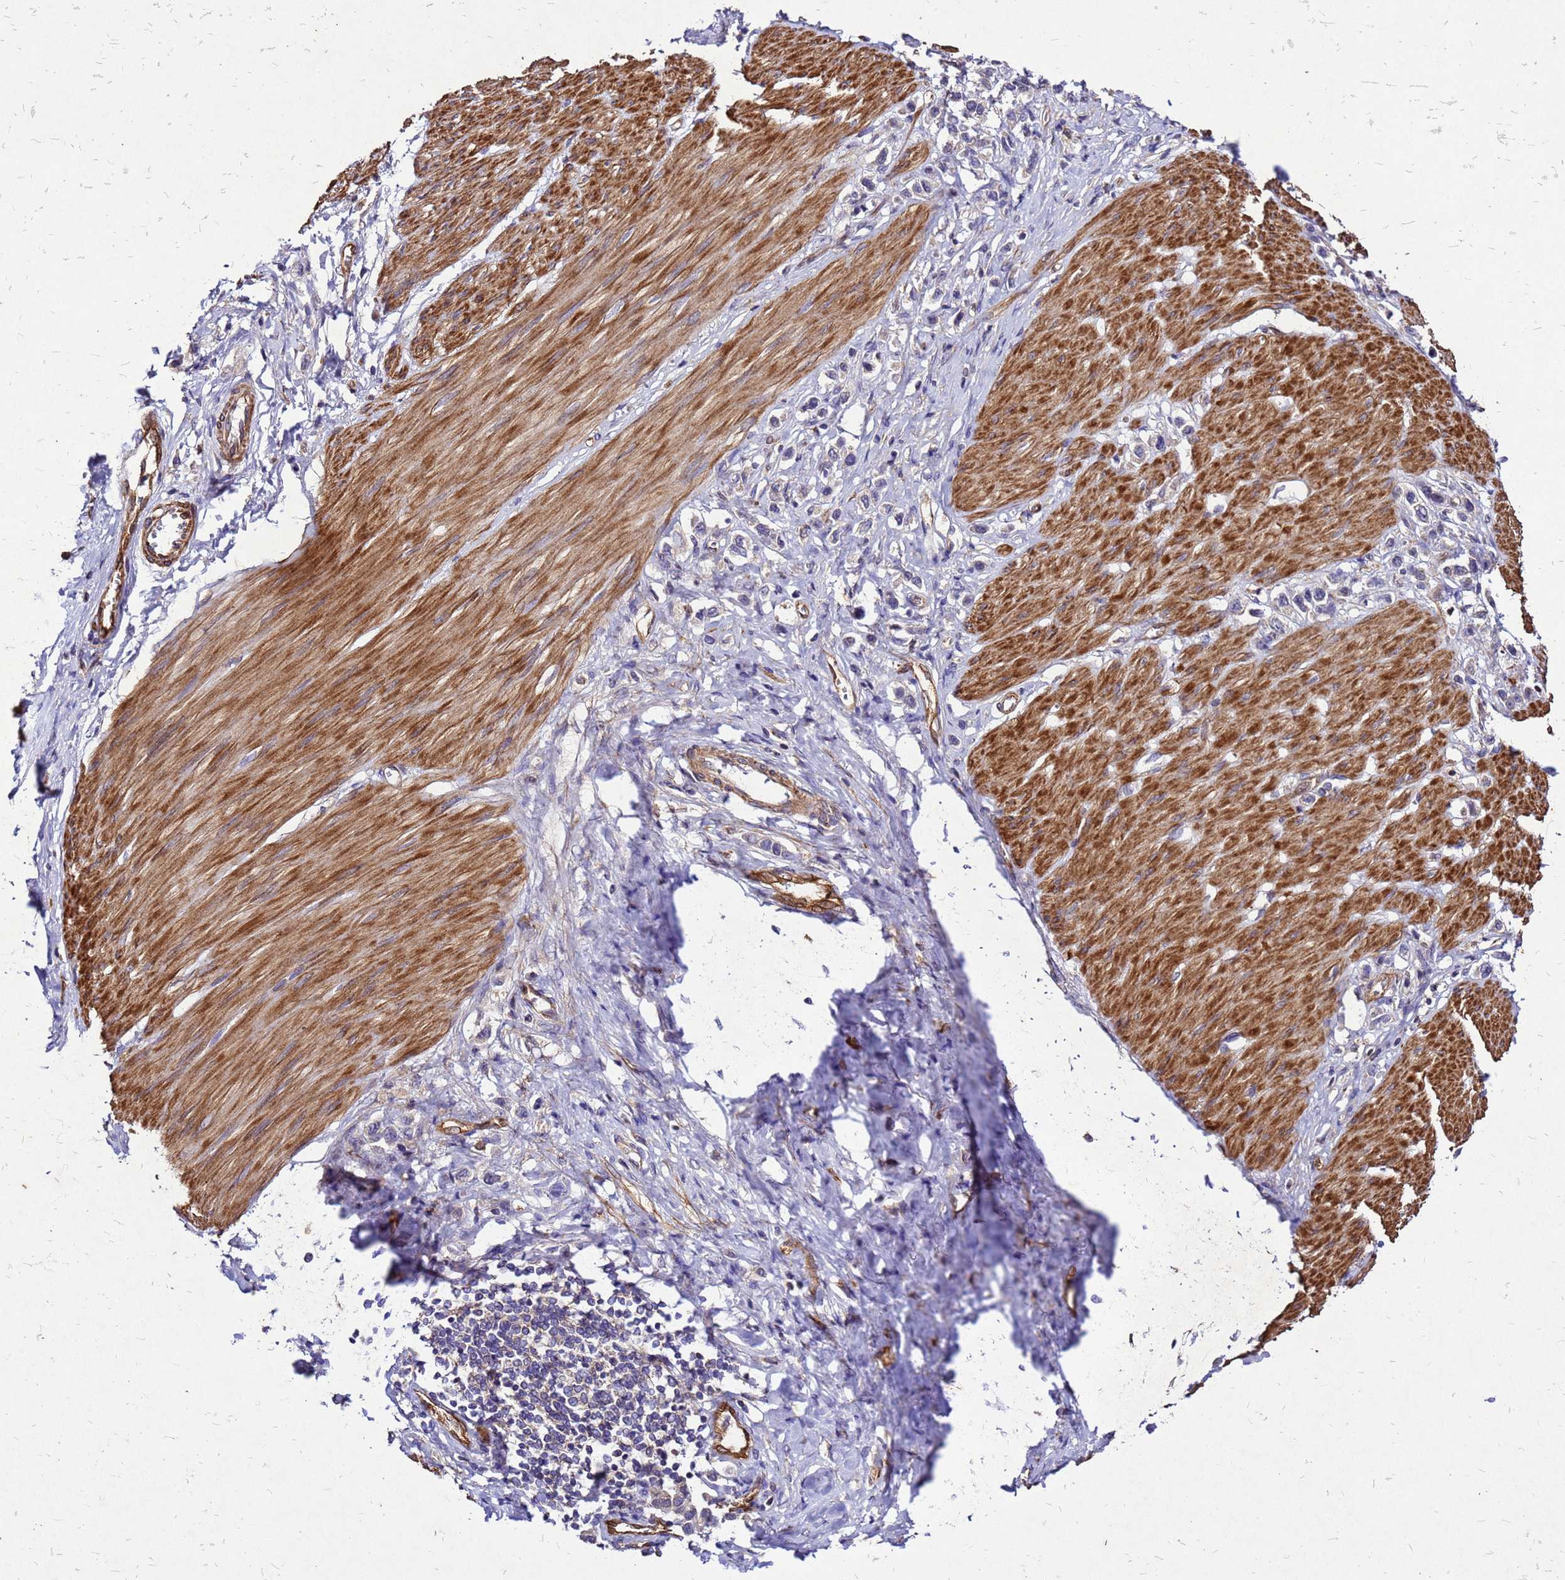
{"staining": {"intensity": "negative", "quantity": "none", "location": "none"}, "tissue": "stomach cancer", "cell_type": "Tumor cells", "image_type": "cancer", "snomed": [{"axis": "morphology", "description": "Normal tissue, NOS"}, {"axis": "morphology", "description": "Adenocarcinoma, NOS"}, {"axis": "topography", "description": "Stomach, upper"}, {"axis": "topography", "description": "Stomach"}], "caption": "A high-resolution histopathology image shows immunohistochemistry staining of stomach cancer (adenocarcinoma), which shows no significant expression in tumor cells.", "gene": "DUSP23", "patient": {"sex": "female", "age": 65}}